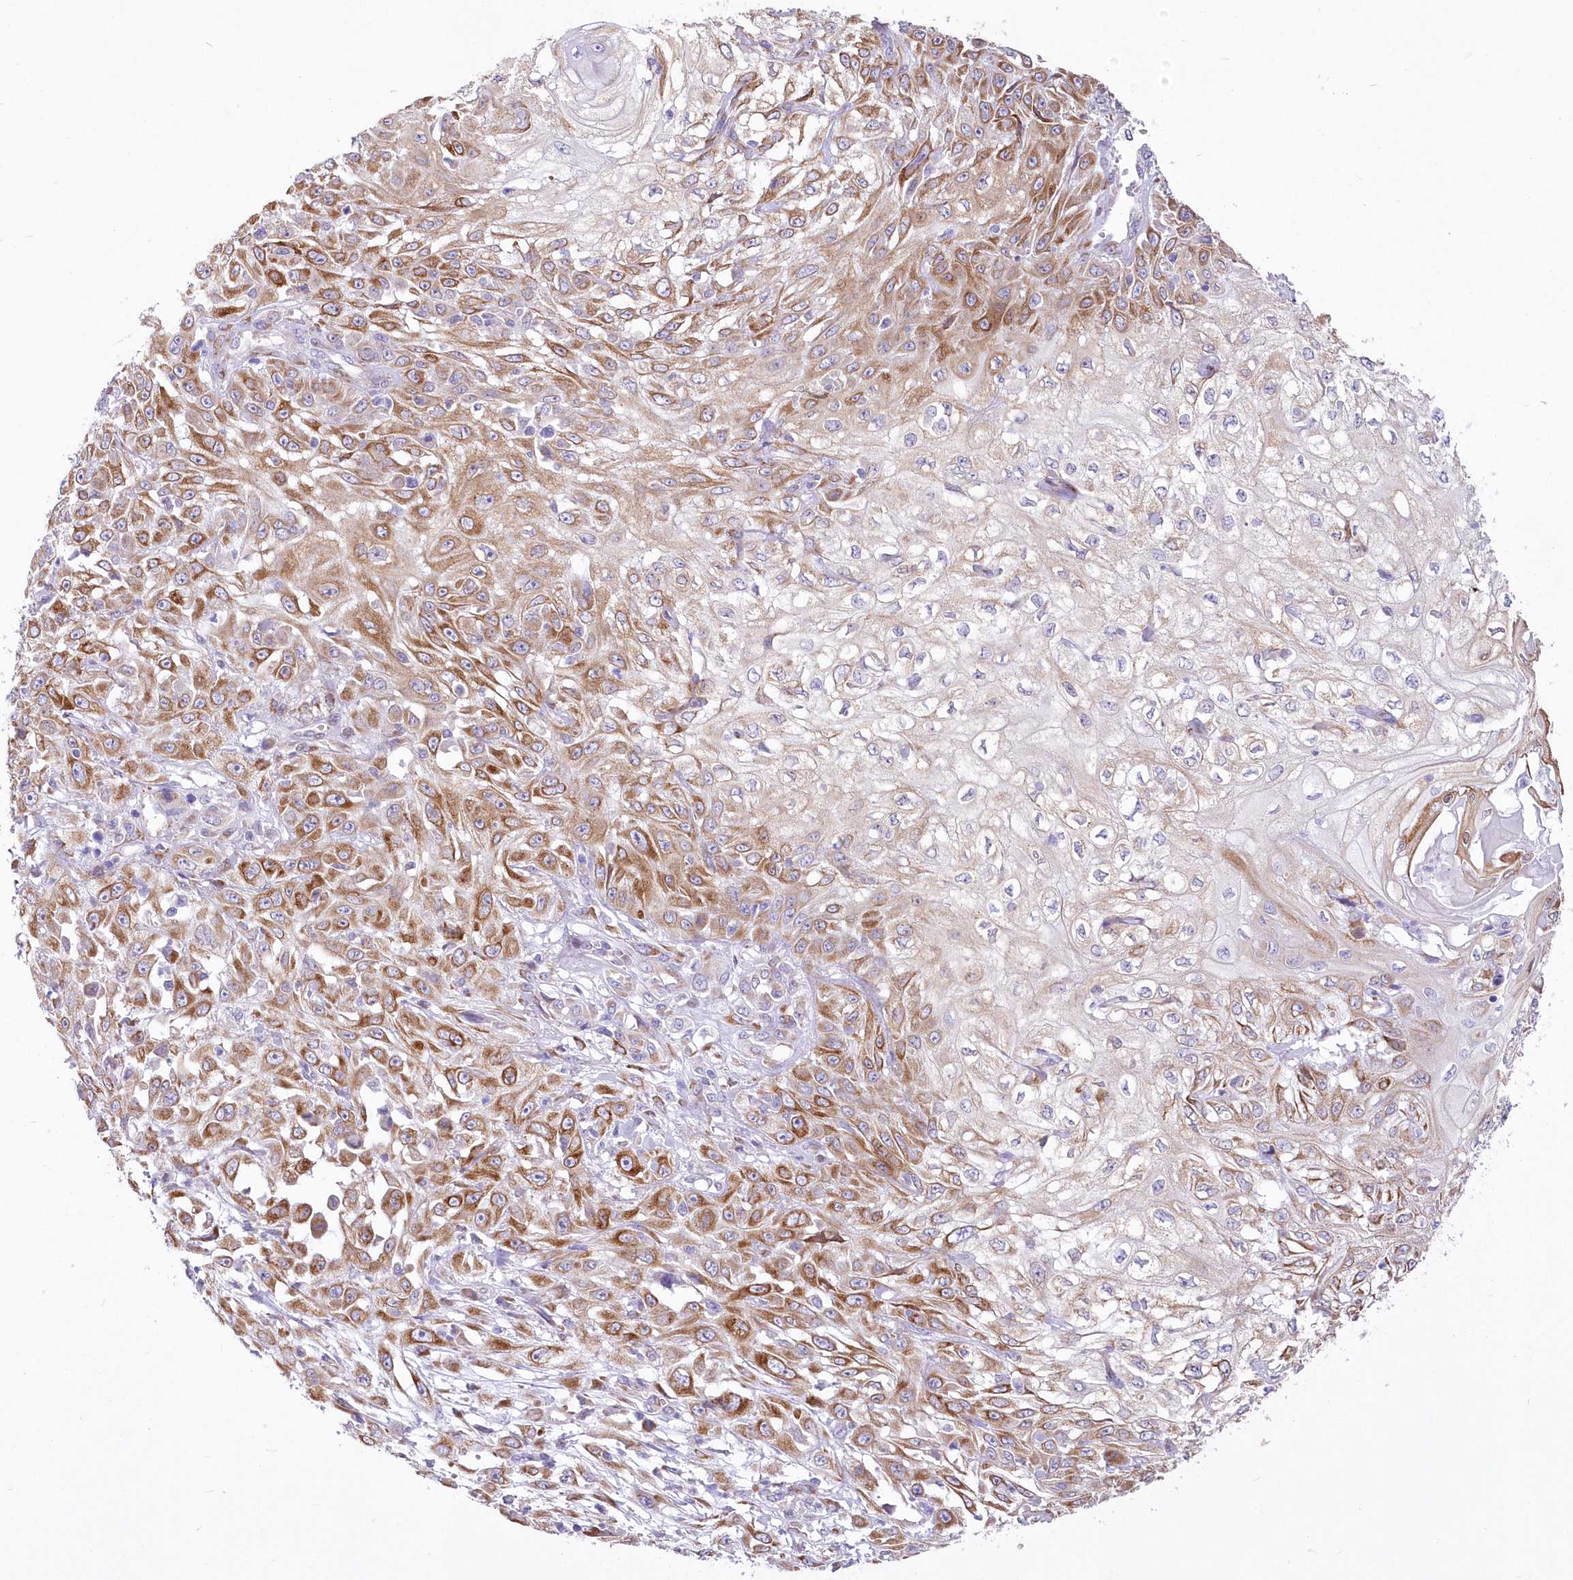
{"staining": {"intensity": "moderate", "quantity": "25%-75%", "location": "cytoplasmic/membranous"}, "tissue": "skin cancer", "cell_type": "Tumor cells", "image_type": "cancer", "snomed": [{"axis": "morphology", "description": "Squamous cell carcinoma, NOS"}, {"axis": "morphology", "description": "Squamous cell carcinoma, metastatic, NOS"}, {"axis": "topography", "description": "Skin"}, {"axis": "topography", "description": "Lymph node"}], "caption": "Skin cancer (squamous cell carcinoma) stained with DAB immunohistochemistry exhibits medium levels of moderate cytoplasmic/membranous positivity in approximately 25%-75% of tumor cells.", "gene": "YTHDC2", "patient": {"sex": "male", "age": 75}}